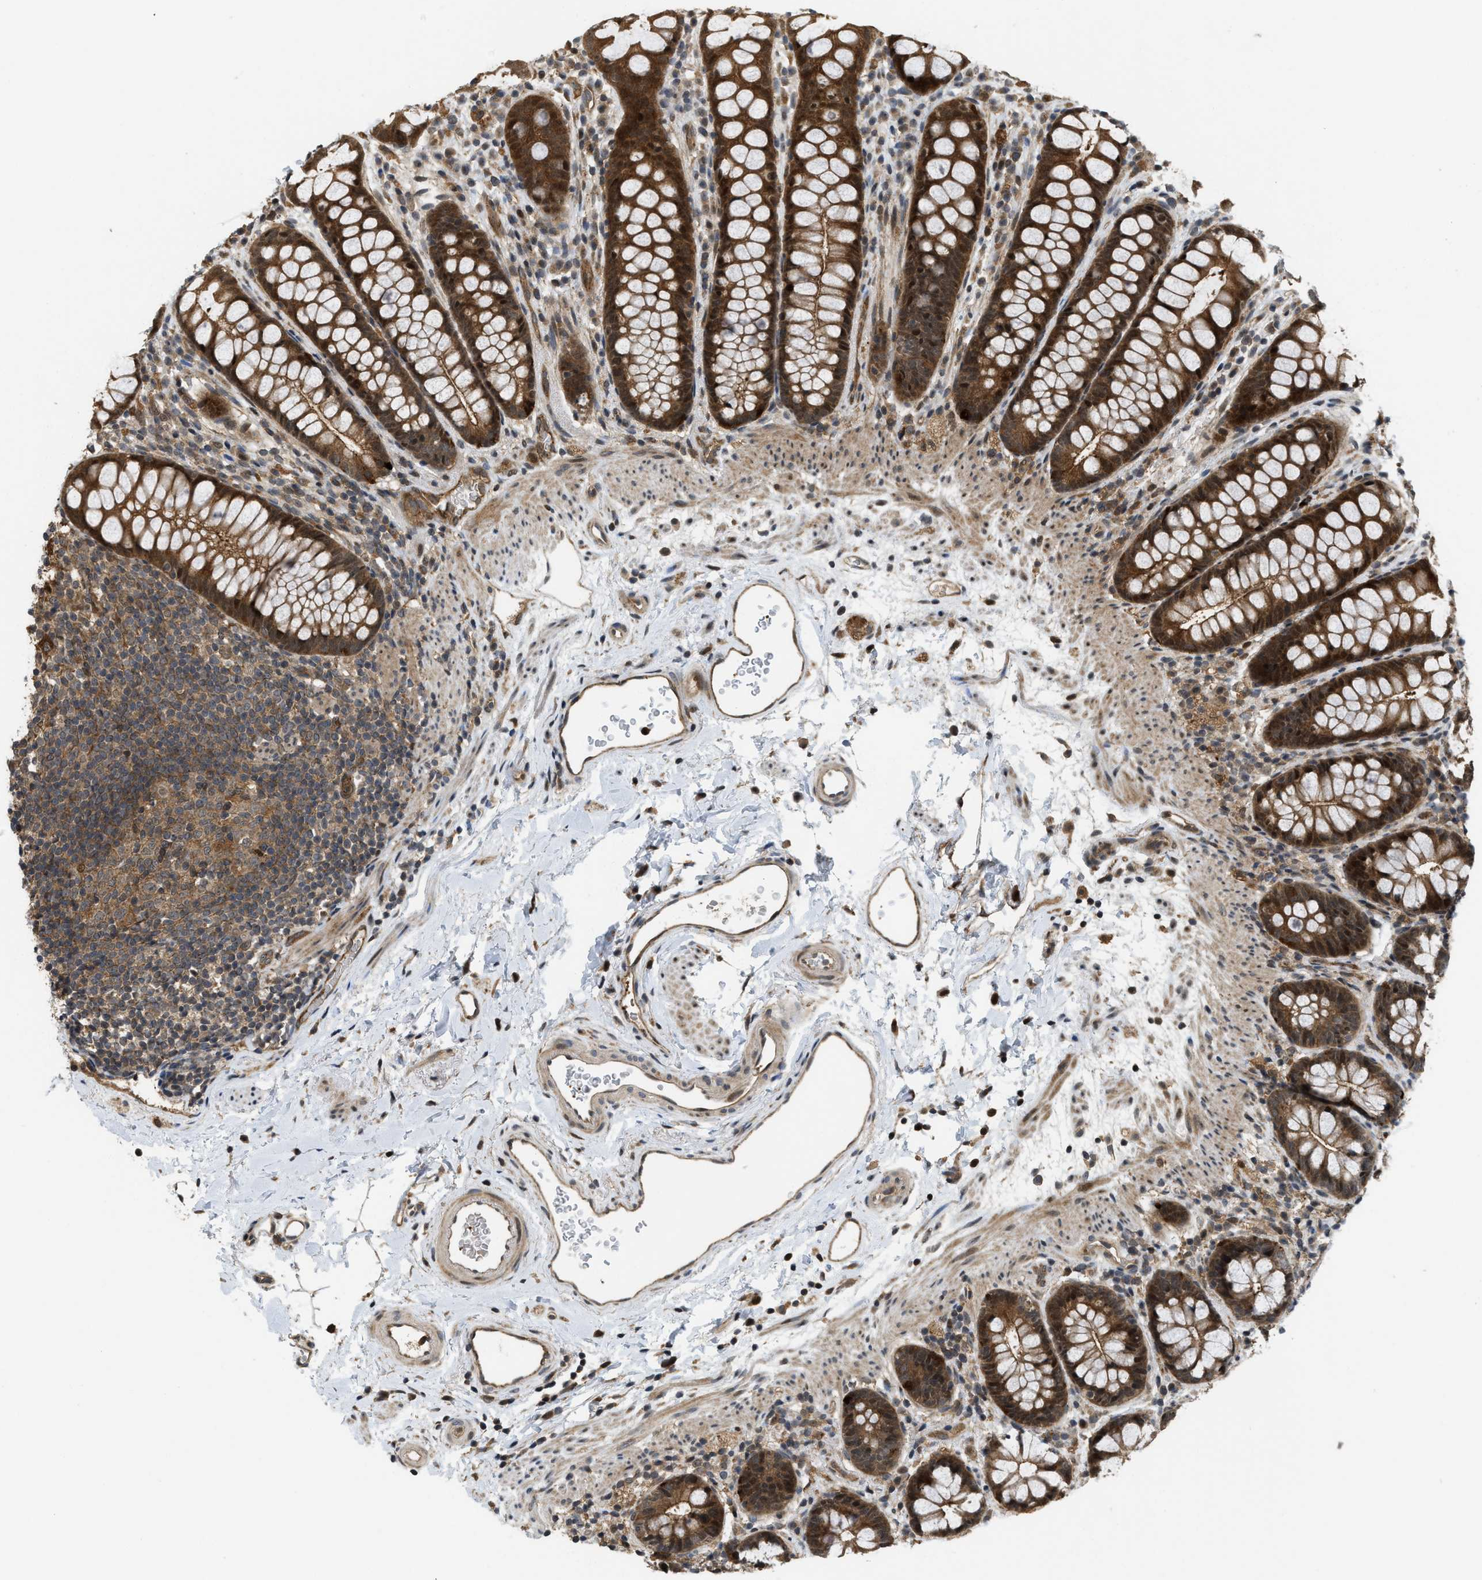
{"staining": {"intensity": "strong", "quantity": ">75%", "location": "cytoplasmic/membranous,nuclear"}, "tissue": "rectum", "cell_type": "Glandular cells", "image_type": "normal", "snomed": [{"axis": "morphology", "description": "Normal tissue, NOS"}, {"axis": "topography", "description": "Rectum"}], "caption": "Immunohistochemical staining of benign human rectum reveals high levels of strong cytoplasmic/membranous,nuclear positivity in about >75% of glandular cells. The staining is performed using DAB (3,3'-diaminobenzidine) brown chromogen to label protein expression. The nuclei are counter-stained blue using hematoxylin.", "gene": "DNAJC28", "patient": {"sex": "female", "age": 65}}